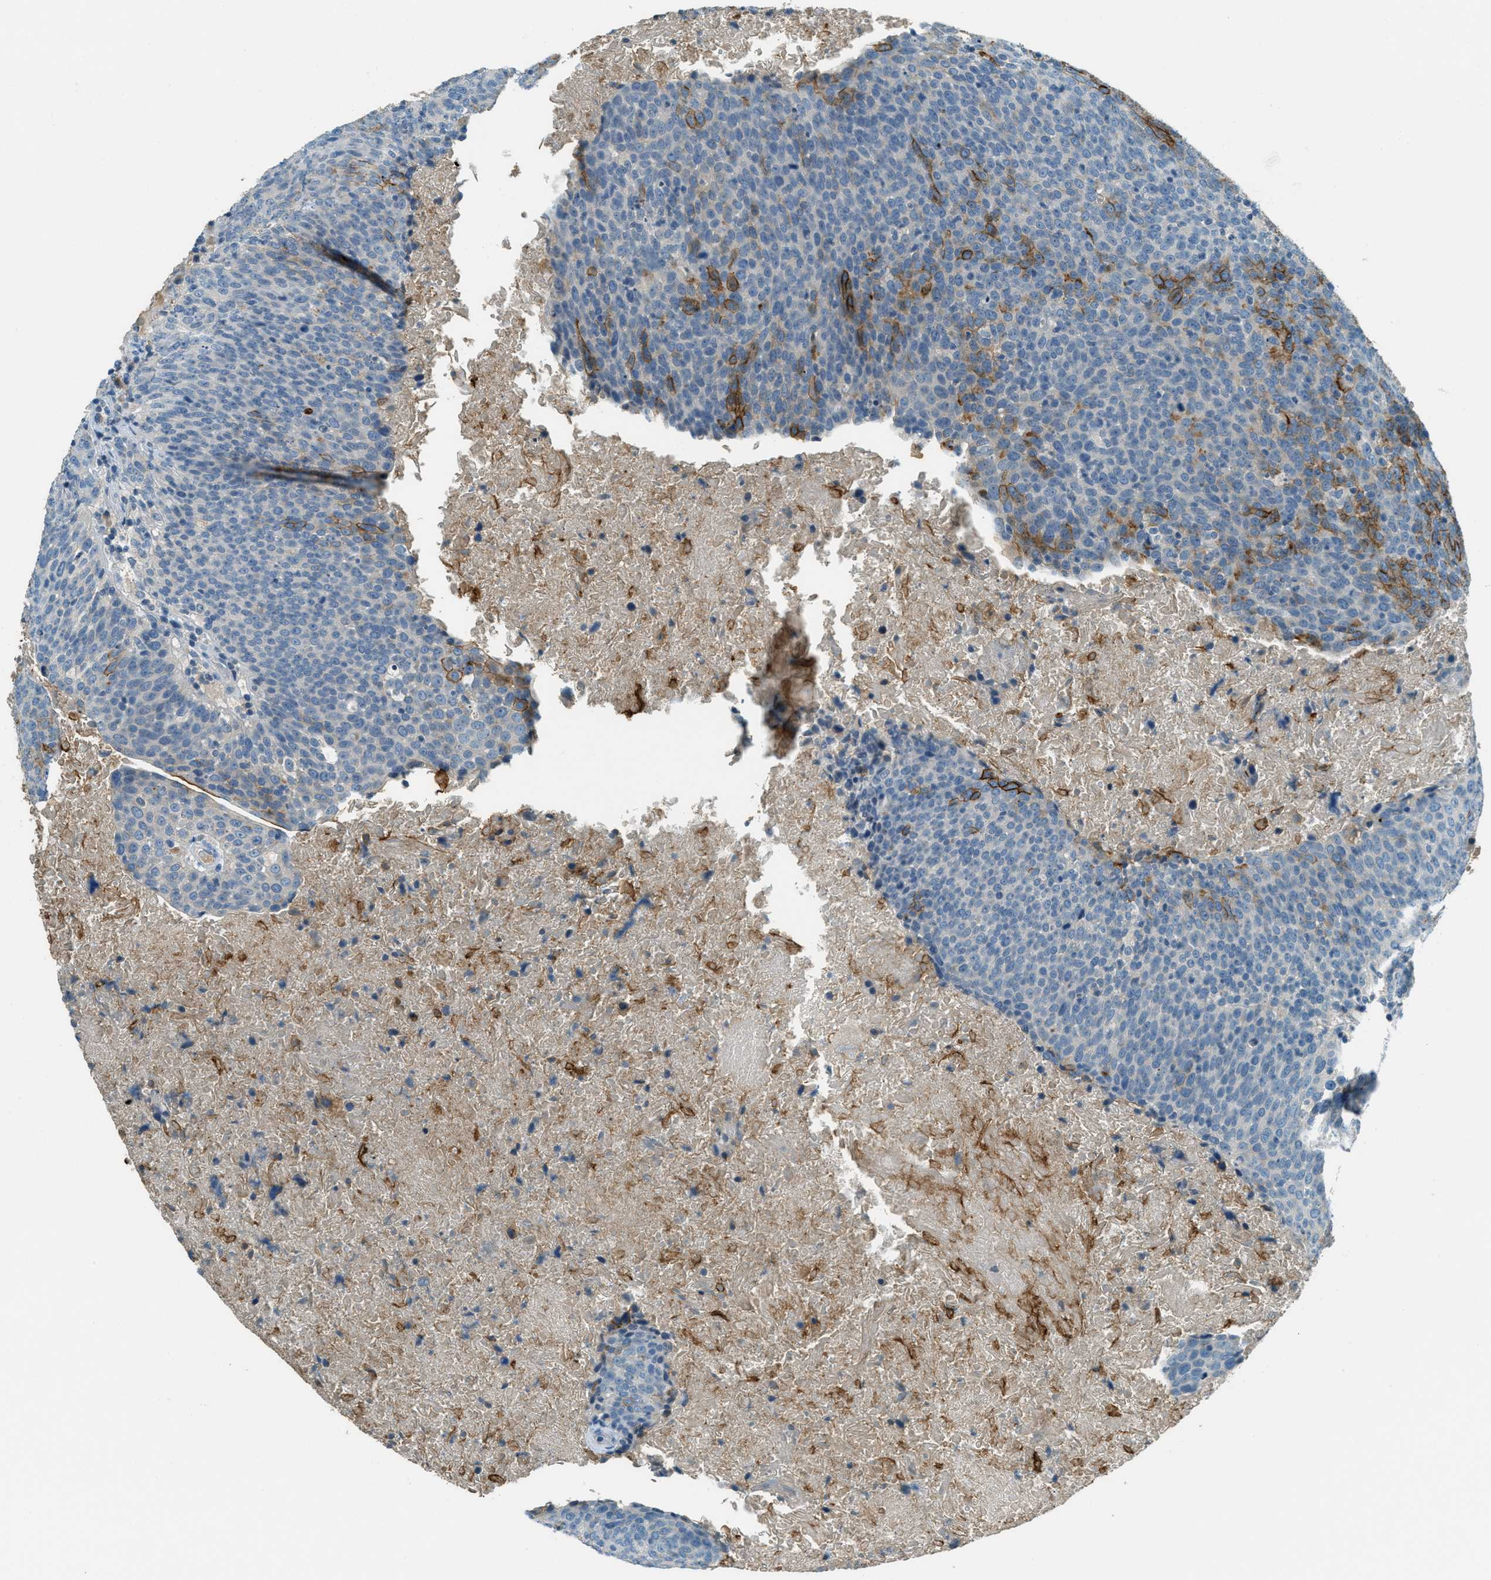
{"staining": {"intensity": "moderate", "quantity": "<25%", "location": "cytoplasmic/membranous"}, "tissue": "head and neck cancer", "cell_type": "Tumor cells", "image_type": "cancer", "snomed": [{"axis": "morphology", "description": "Squamous cell carcinoma, NOS"}, {"axis": "morphology", "description": "Squamous cell carcinoma, metastatic, NOS"}, {"axis": "topography", "description": "Lymph node"}, {"axis": "topography", "description": "Head-Neck"}], "caption": "Protein expression by immunohistochemistry (IHC) shows moderate cytoplasmic/membranous staining in about <25% of tumor cells in metastatic squamous cell carcinoma (head and neck). (DAB IHC, brown staining for protein, blue staining for nuclei).", "gene": "MSLN", "patient": {"sex": "male", "age": 62}}